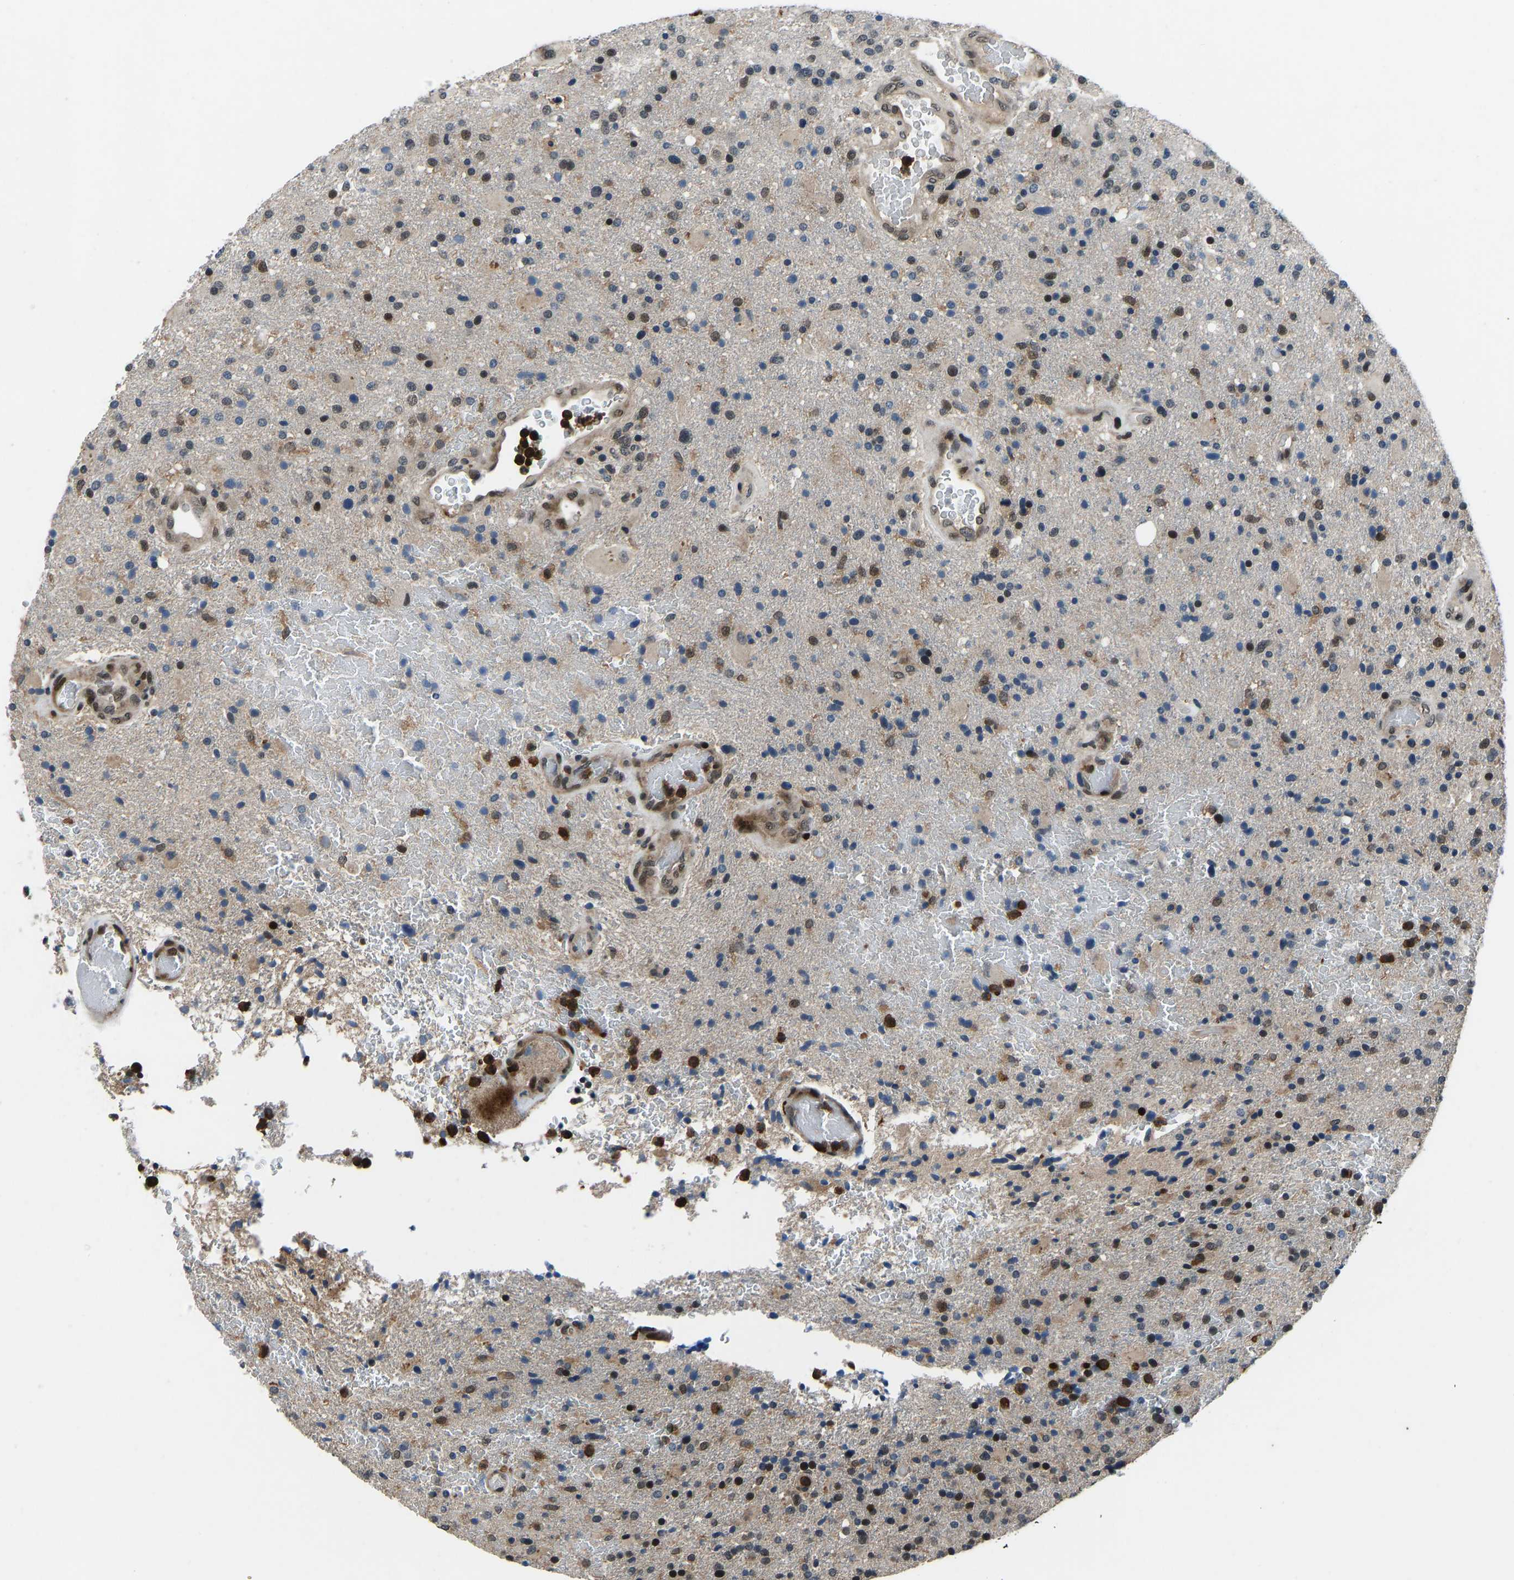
{"staining": {"intensity": "moderate", "quantity": "25%-75%", "location": "nuclear"}, "tissue": "glioma", "cell_type": "Tumor cells", "image_type": "cancer", "snomed": [{"axis": "morphology", "description": "Glioma, malignant, High grade"}, {"axis": "topography", "description": "Brain"}], "caption": "Human malignant glioma (high-grade) stained with a brown dye exhibits moderate nuclear positive positivity in approximately 25%-75% of tumor cells.", "gene": "RLIM", "patient": {"sex": "male", "age": 72}}